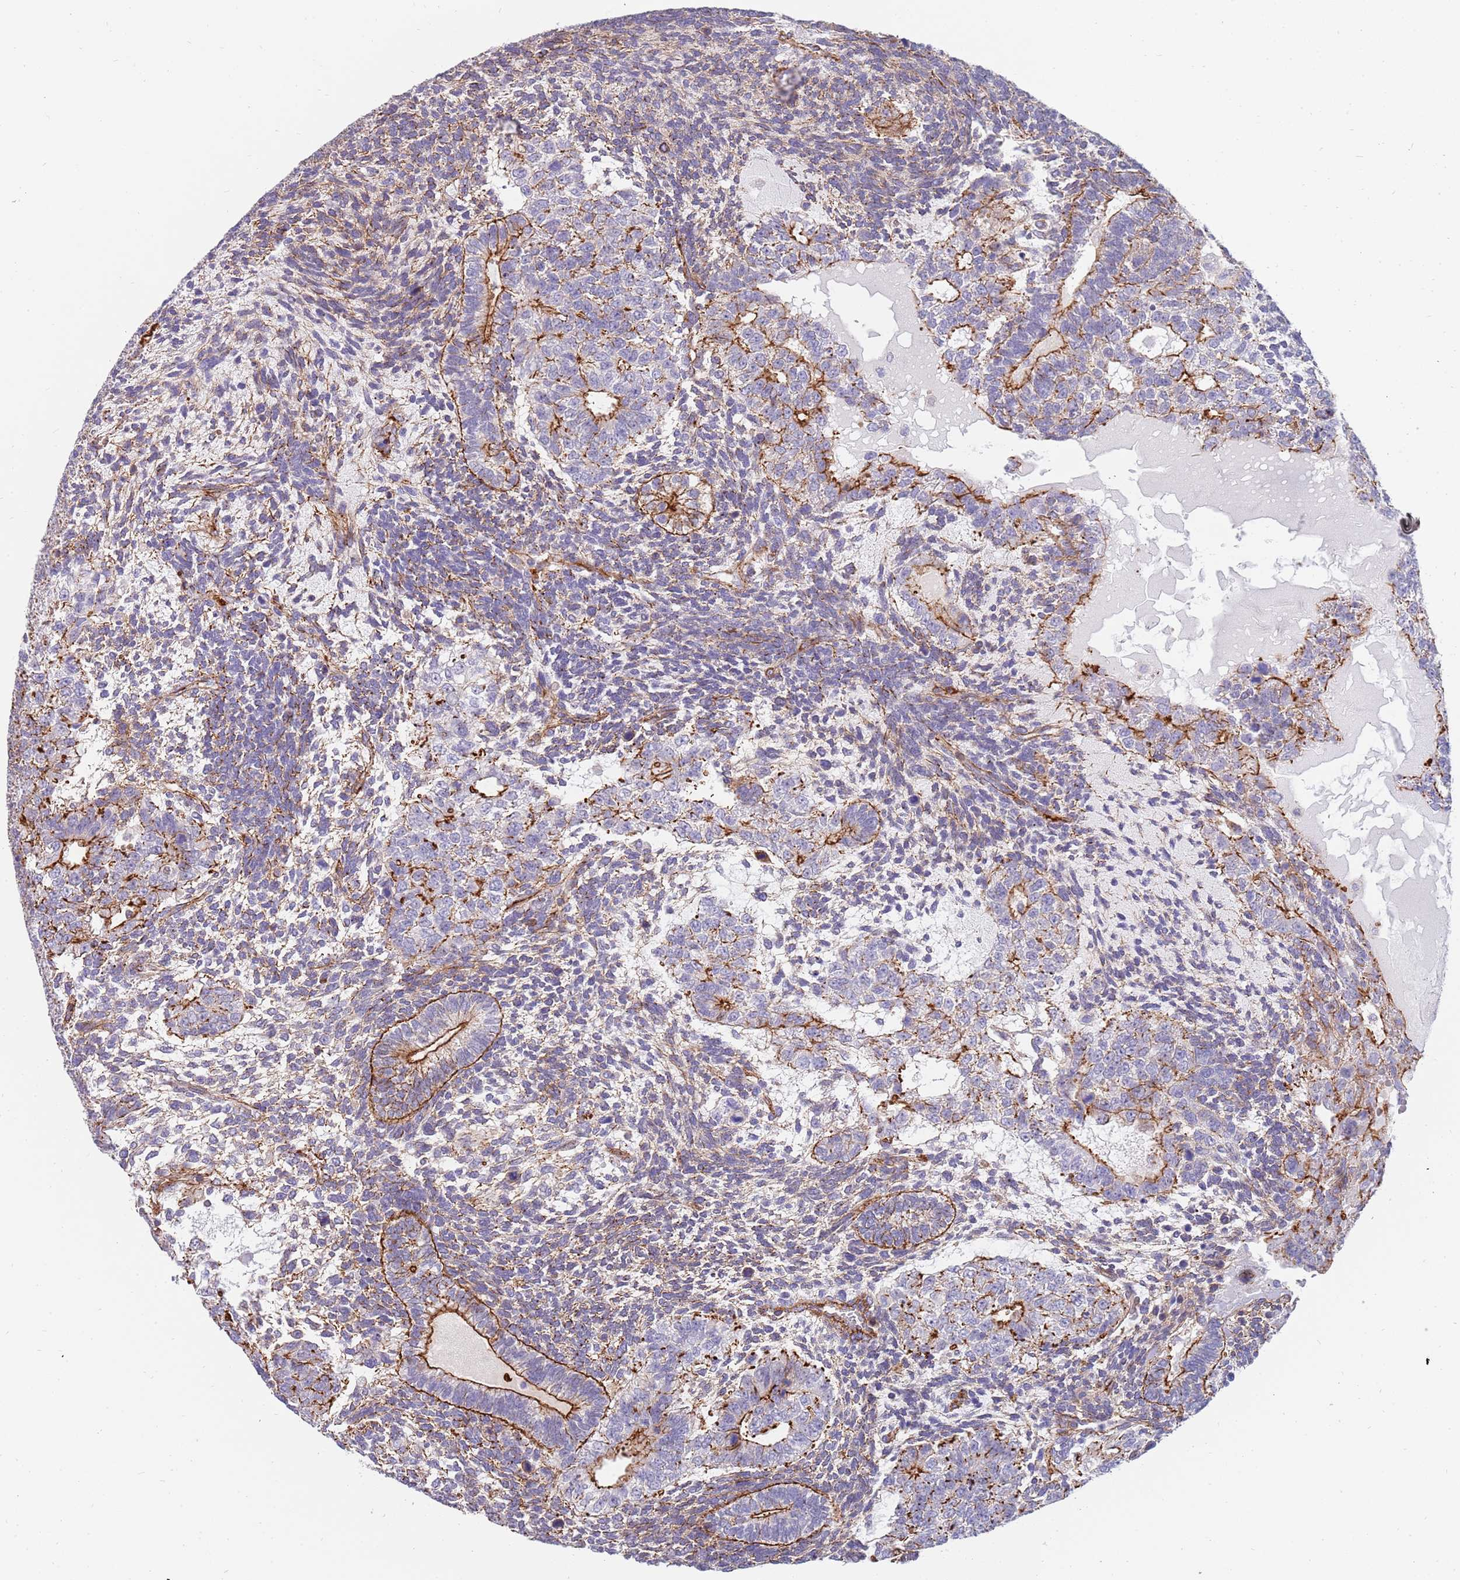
{"staining": {"intensity": "strong", "quantity": "25%-75%", "location": "cytoplasmic/membranous"}, "tissue": "testis cancer", "cell_type": "Tumor cells", "image_type": "cancer", "snomed": [{"axis": "morphology", "description": "Carcinoma, Embryonal, NOS"}, {"axis": "topography", "description": "Testis"}], "caption": "Embryonal carcinoma (testis) stained with a brown dye exhibits strong cytoplasmic/membranous positive positivity in about 25%-75% of tumor cells.", "gene": "GFRAL", "patient": {"sex": "male", "age": 23}}